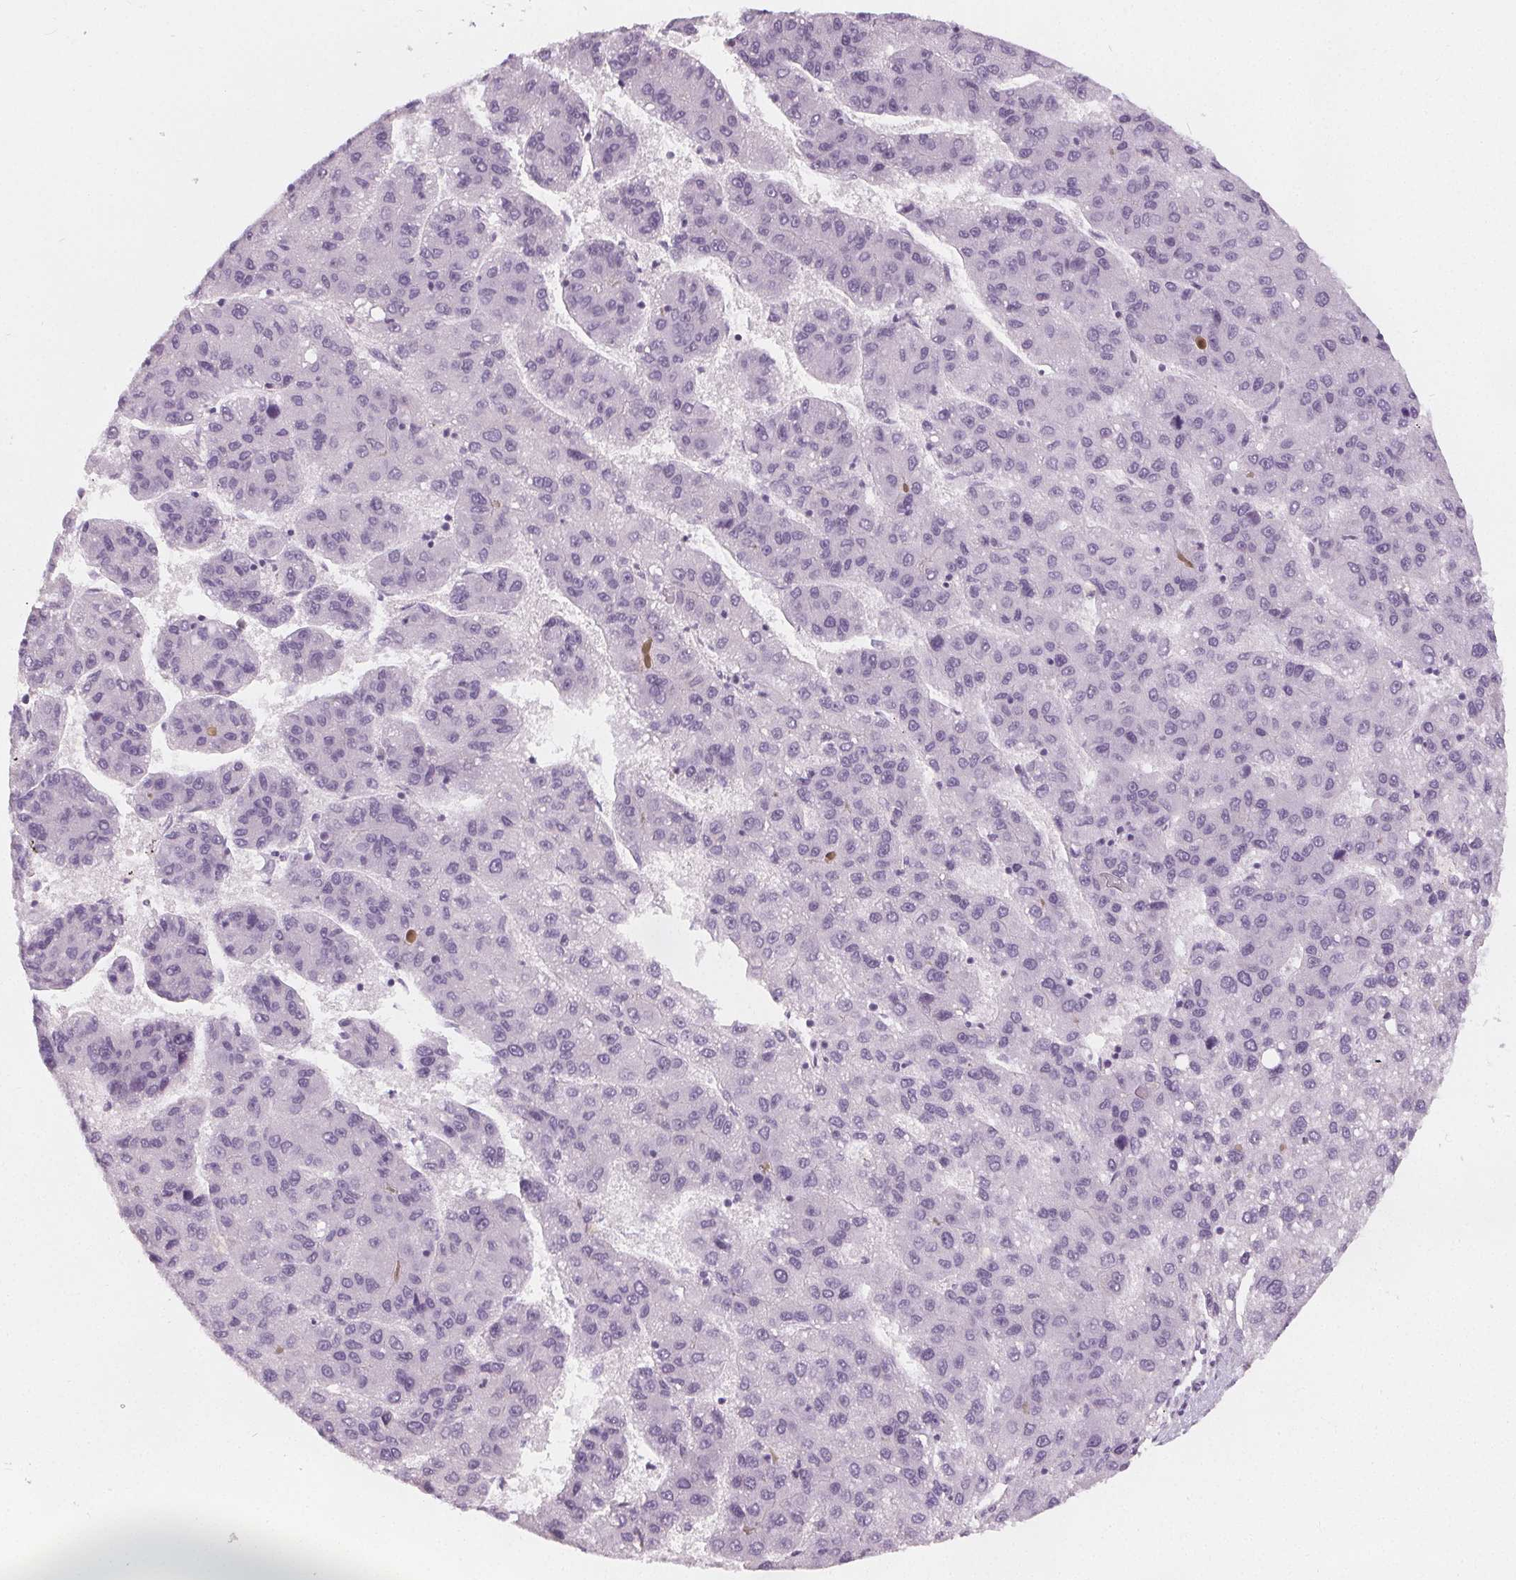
{"staining": {"intensity": "negative", "quantity": "none", "location": "none"}, "tissue": "liver cancer", "cell_type": "Tumor cells", "image_type": "cancer", "snomed": [{"axis": "morphology", "description": "Carcinoma, Hepatocellular, NOS"}, {"axis": "topography", "description": "Liver"}], "caption": "Immunohistochemistry image of neoplastic tissue: human liver hepatocellular carcinoma stained with DAB displays no significant protein expression in tumor cells. The staining was performed using DAB to visualize the protein expression in brown, while the nuclei were stained in blue with hematoxylin (Magnification: 20x).", "gene": "SLC5A12", "patient": {"sex": "female", "age": 82}}